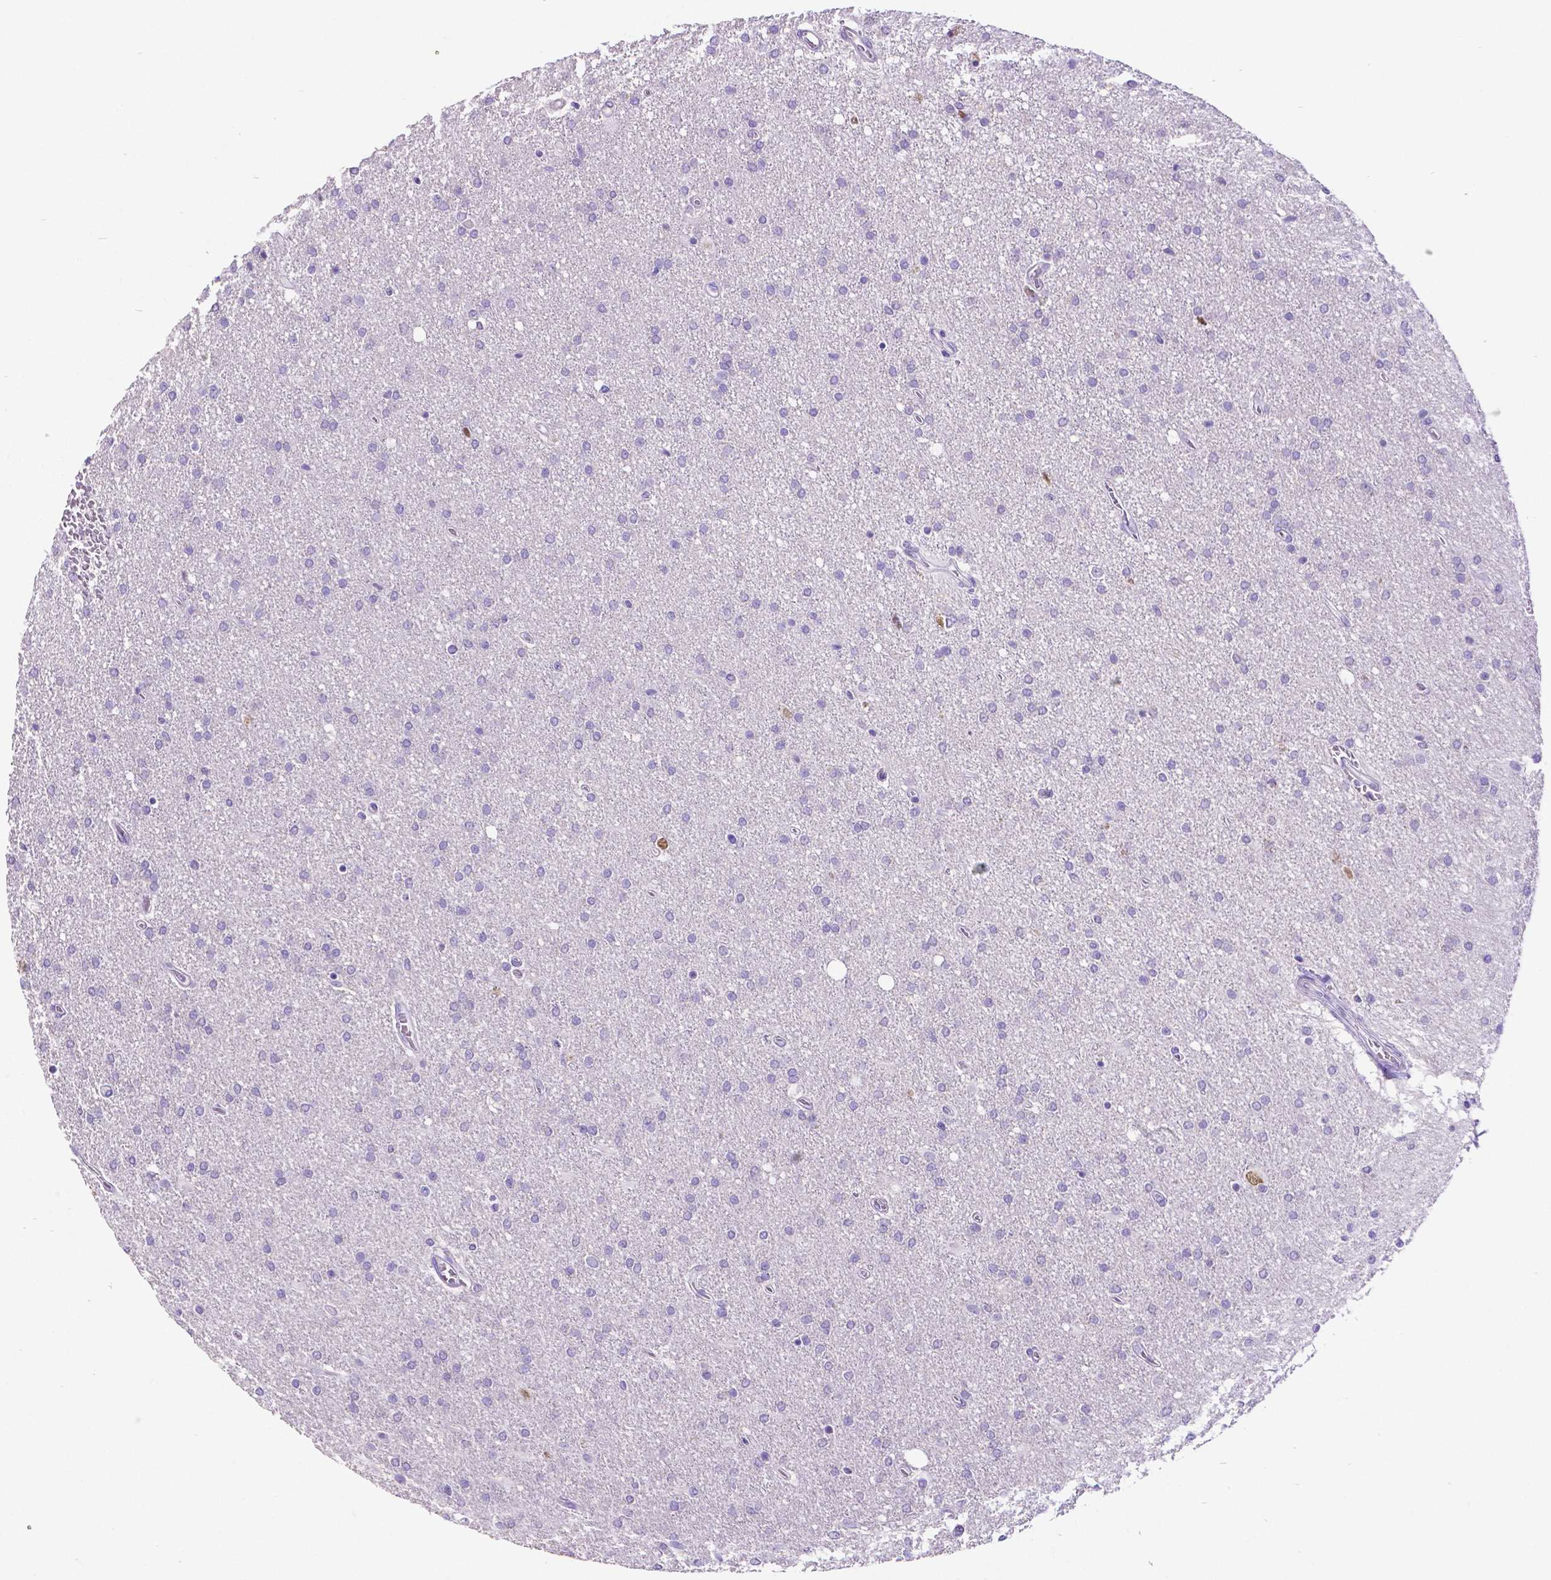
{"staining": {"intensity": "negative", "quantity": "none", "location": "none"}, "tissue": "glioma", "cell_type": "Tumor cells", "image_type": "cancer", "snomed": [{"axis": "morphology", "description": "Glioma, malignant, High grade"}, {"axis": "topography", "description": "Cerebral cortex"}], "caption": "This is a micrograph of IHC staining of glioma, which shows no positivity in tumor cells.", "gene": "SATB2", "patient": {"sex": "male", "age": 70}}